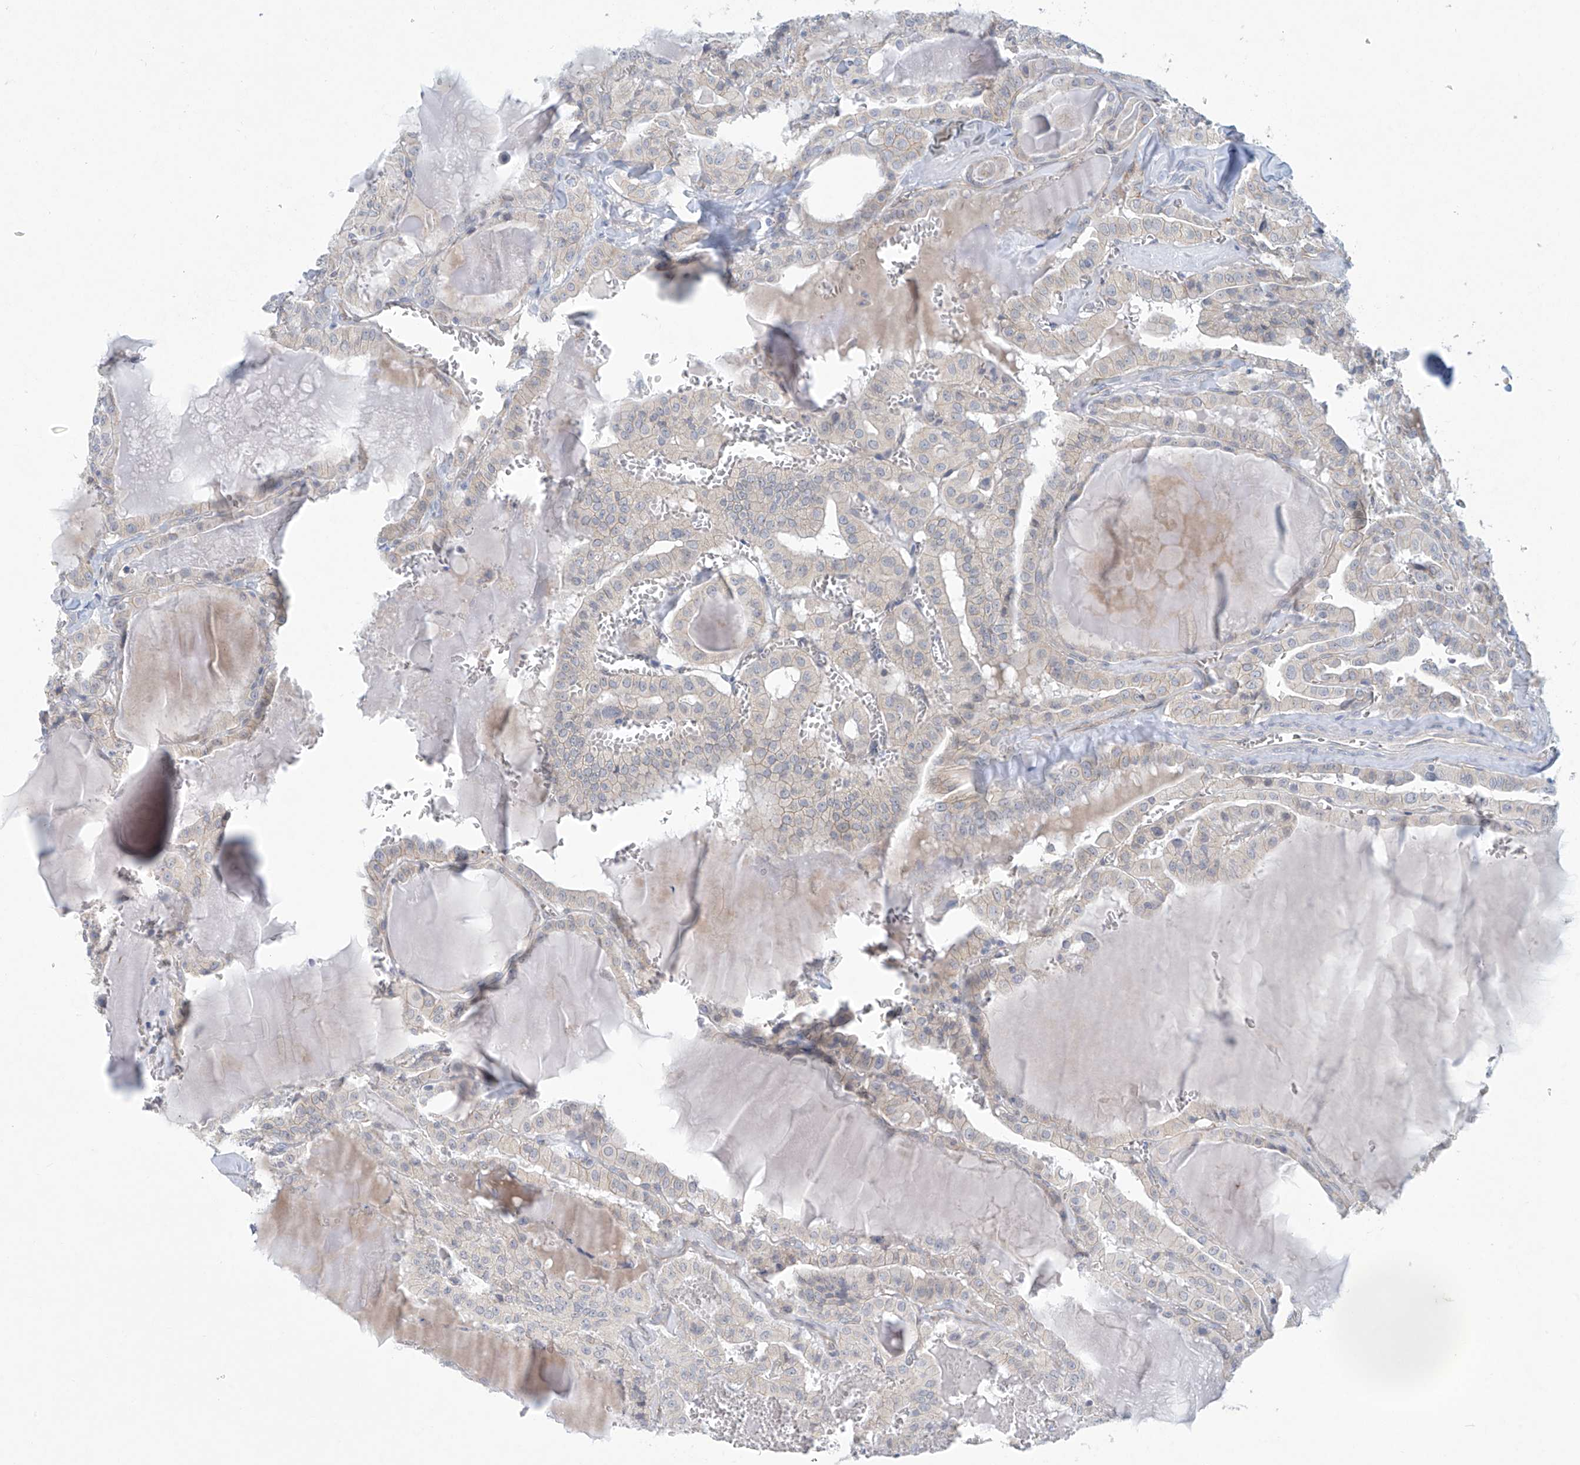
{"staining": {"intensity": "weak", "quantity": "<25%", "location": "cytoplasmic/membranous"}, "tissue": "thyroid cancer", "cell_type": "Tumor cells", "image_type": "cancer", "snomed": [{"axis": "morphology", "description": "Papillary adenocarcinoma, NOS"}, {"axis": "topography", "description": "Thyroid gland"}], "caption": "This is an IHC micrograph of papillary adenocarcinoma (thyroid). There is no positivity in tumor cells.", "gene": "ABHD13", "patient": {"sex": "male", "age": 52}}